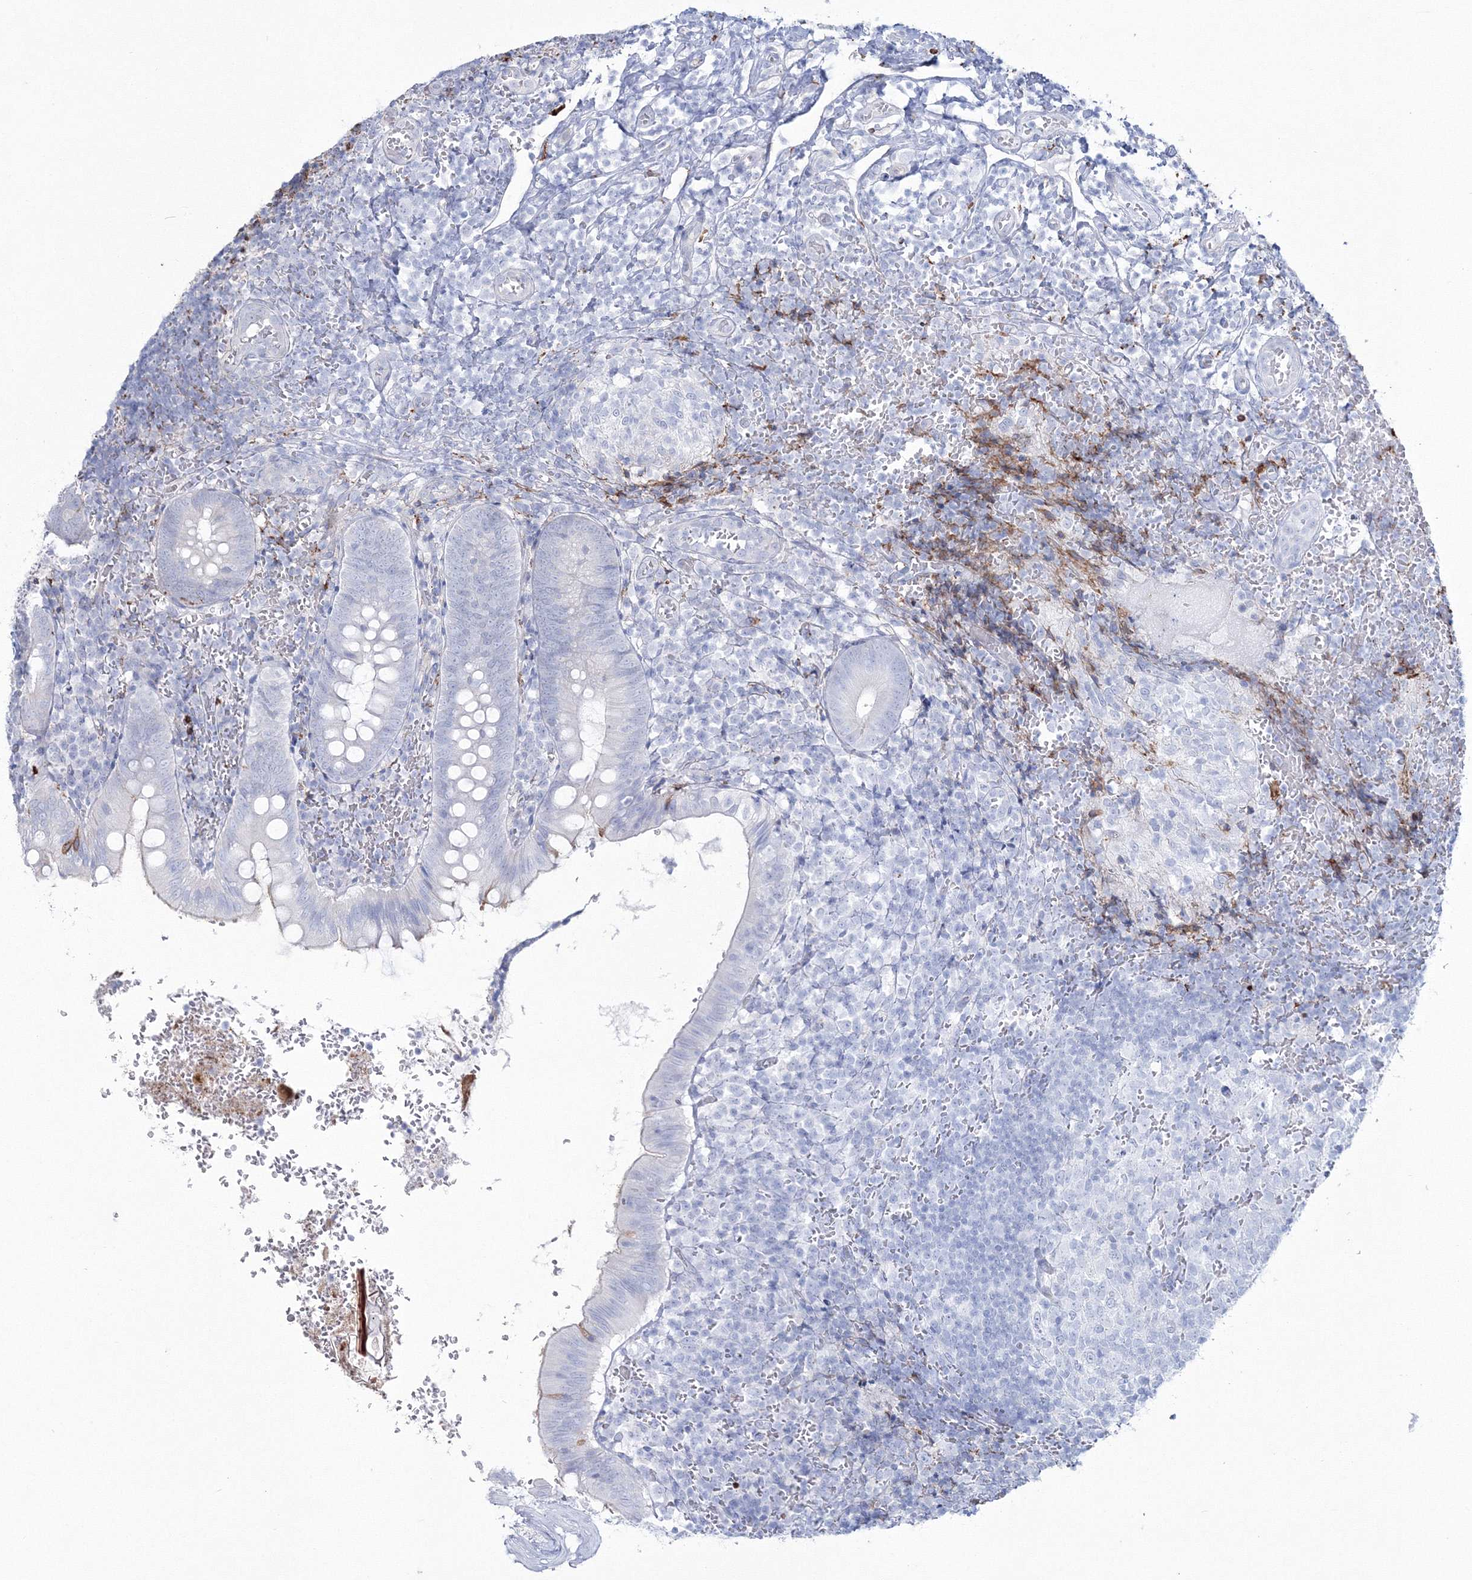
{"staining": {"intensity": "negative", "quantity": "none", "location": "none"}, "tissue": "appendix", "cell_type": "Glandular cells", "image_type": "normal", "snomed": [{"axis": "morphology", "description": "Normal tissue, NOS"}, {"axis": "topography", "description": "Appendix"}], "caption": "This is an IHC histopathology image of benign human appendix. There is no staining in glandular cells.", "gene": "HYAL2", "patient": {"sex": "male", "age": 8}}